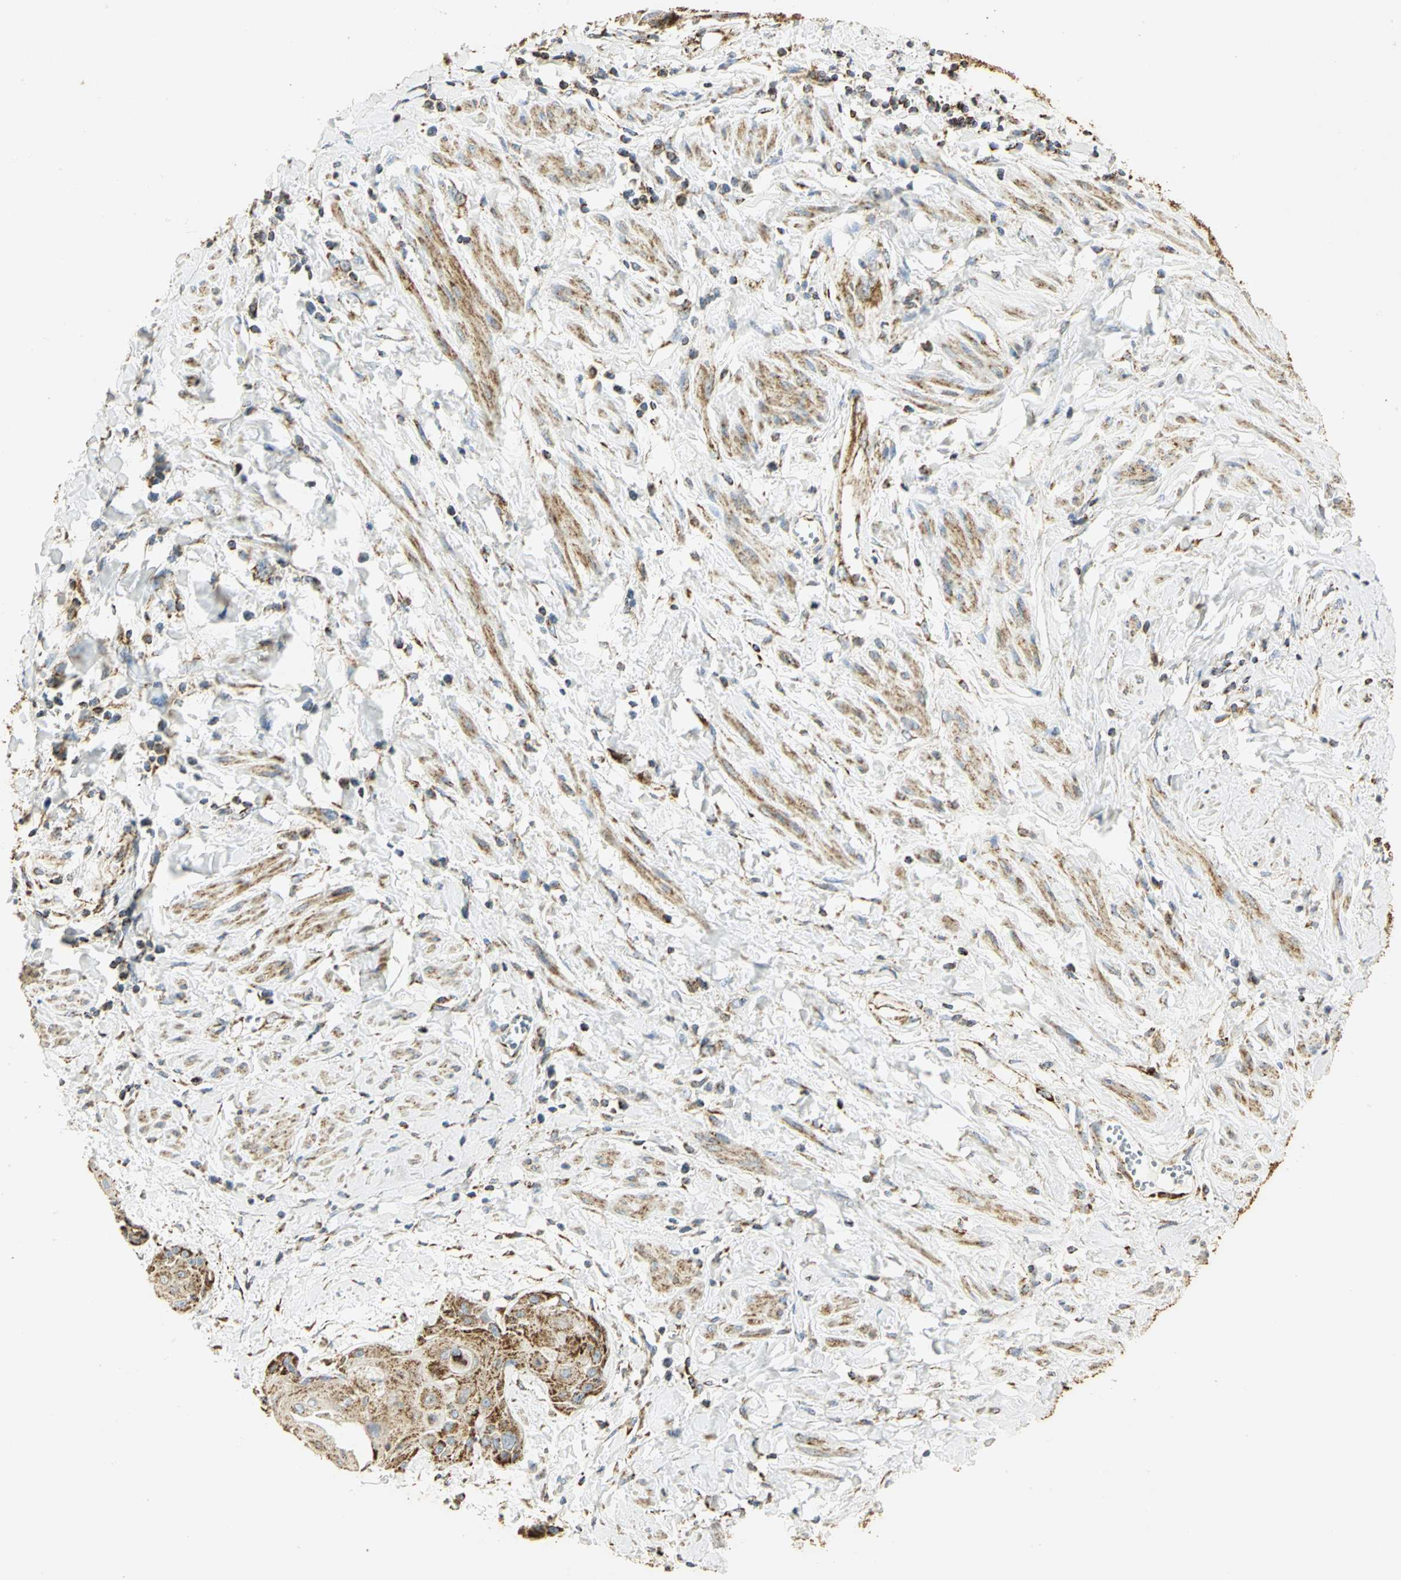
{"staining": {"intensity": "strong", "quantity": ">75%", "location": "cytoplasmic/membranous"}, "tissue": "cervical cancer", "cell_type": "Tumor cells", "image_type": "cancer", "snomed": [{"axis": "morphology", "description": "Squamous cell carcinoma, NOS"}, {"axis": "topography", "description": "Cervix"}], "caption": "The photomicrograph reveals staining of squamous cell carcinoma (cervical), revealing strong cytoplasmic/membranous protein expression (brown color) within tumor cells.", "gene": "VDAC1", "patient": {"sex": "female", "age": 57}}